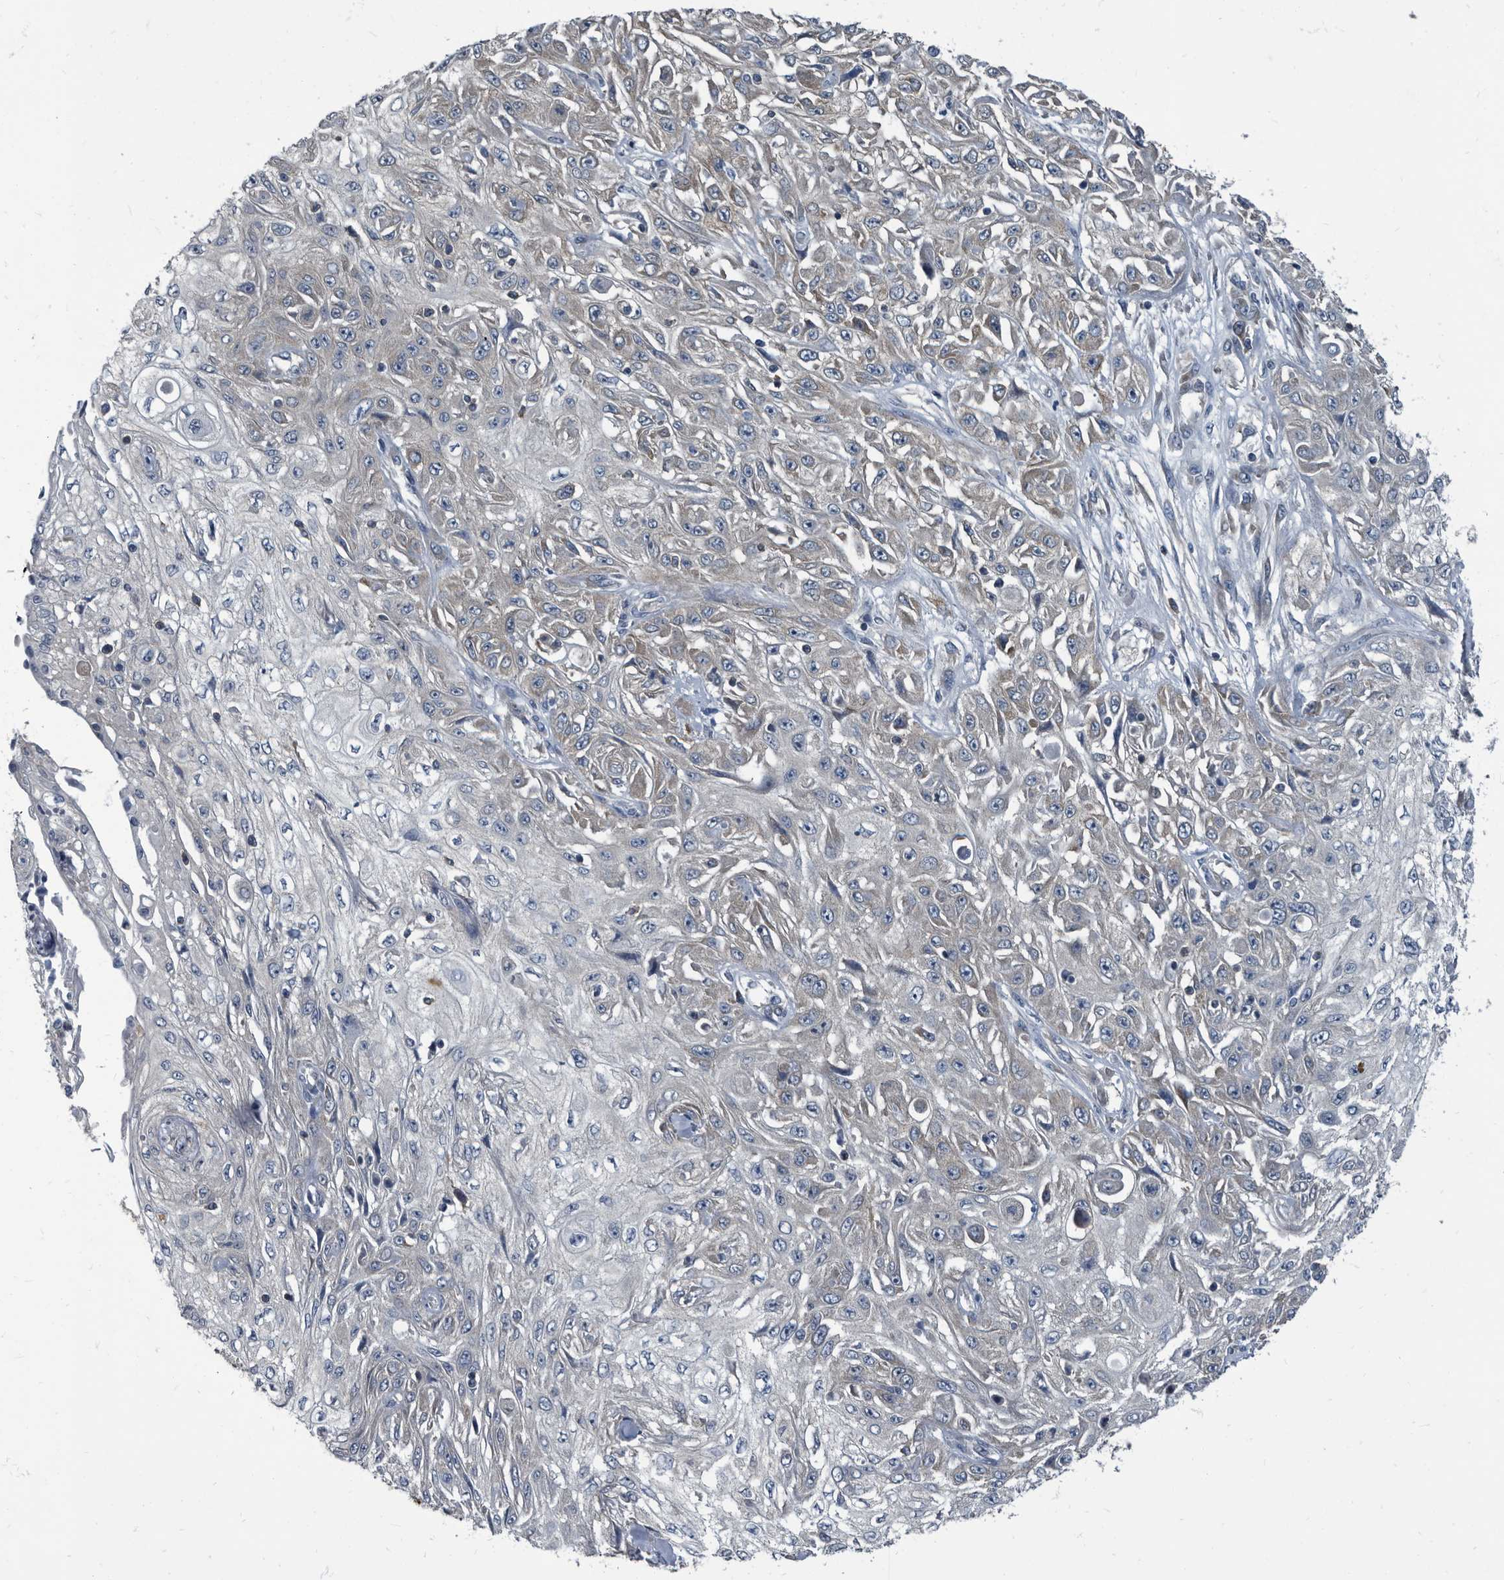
{"staining": {"intensity": "negative", "quantity": "none", "location": "none"}, "tissue": "skin cancer", "cell_type": "Tumor cells", "image_type": "cancer", "snomed": [{"axis": "morphology", "description": "Squamous cell carcinoma, NOS"}, {"axis": "morphology", "description": "Squamous cell carcinoma, metastatic, NOS"}, {"axis": "topography", "description": "Skin"}, {"axis": "topography", "description": "Lymph node"}], "caption": "This is an immunohistochemistry (IHC) histopathology image of human metastatic squamous cell carcinoma (skin). There is no expression in tumor cells.", "gene": "CDV3", "patient": {"sex": "male", "age": 75}}